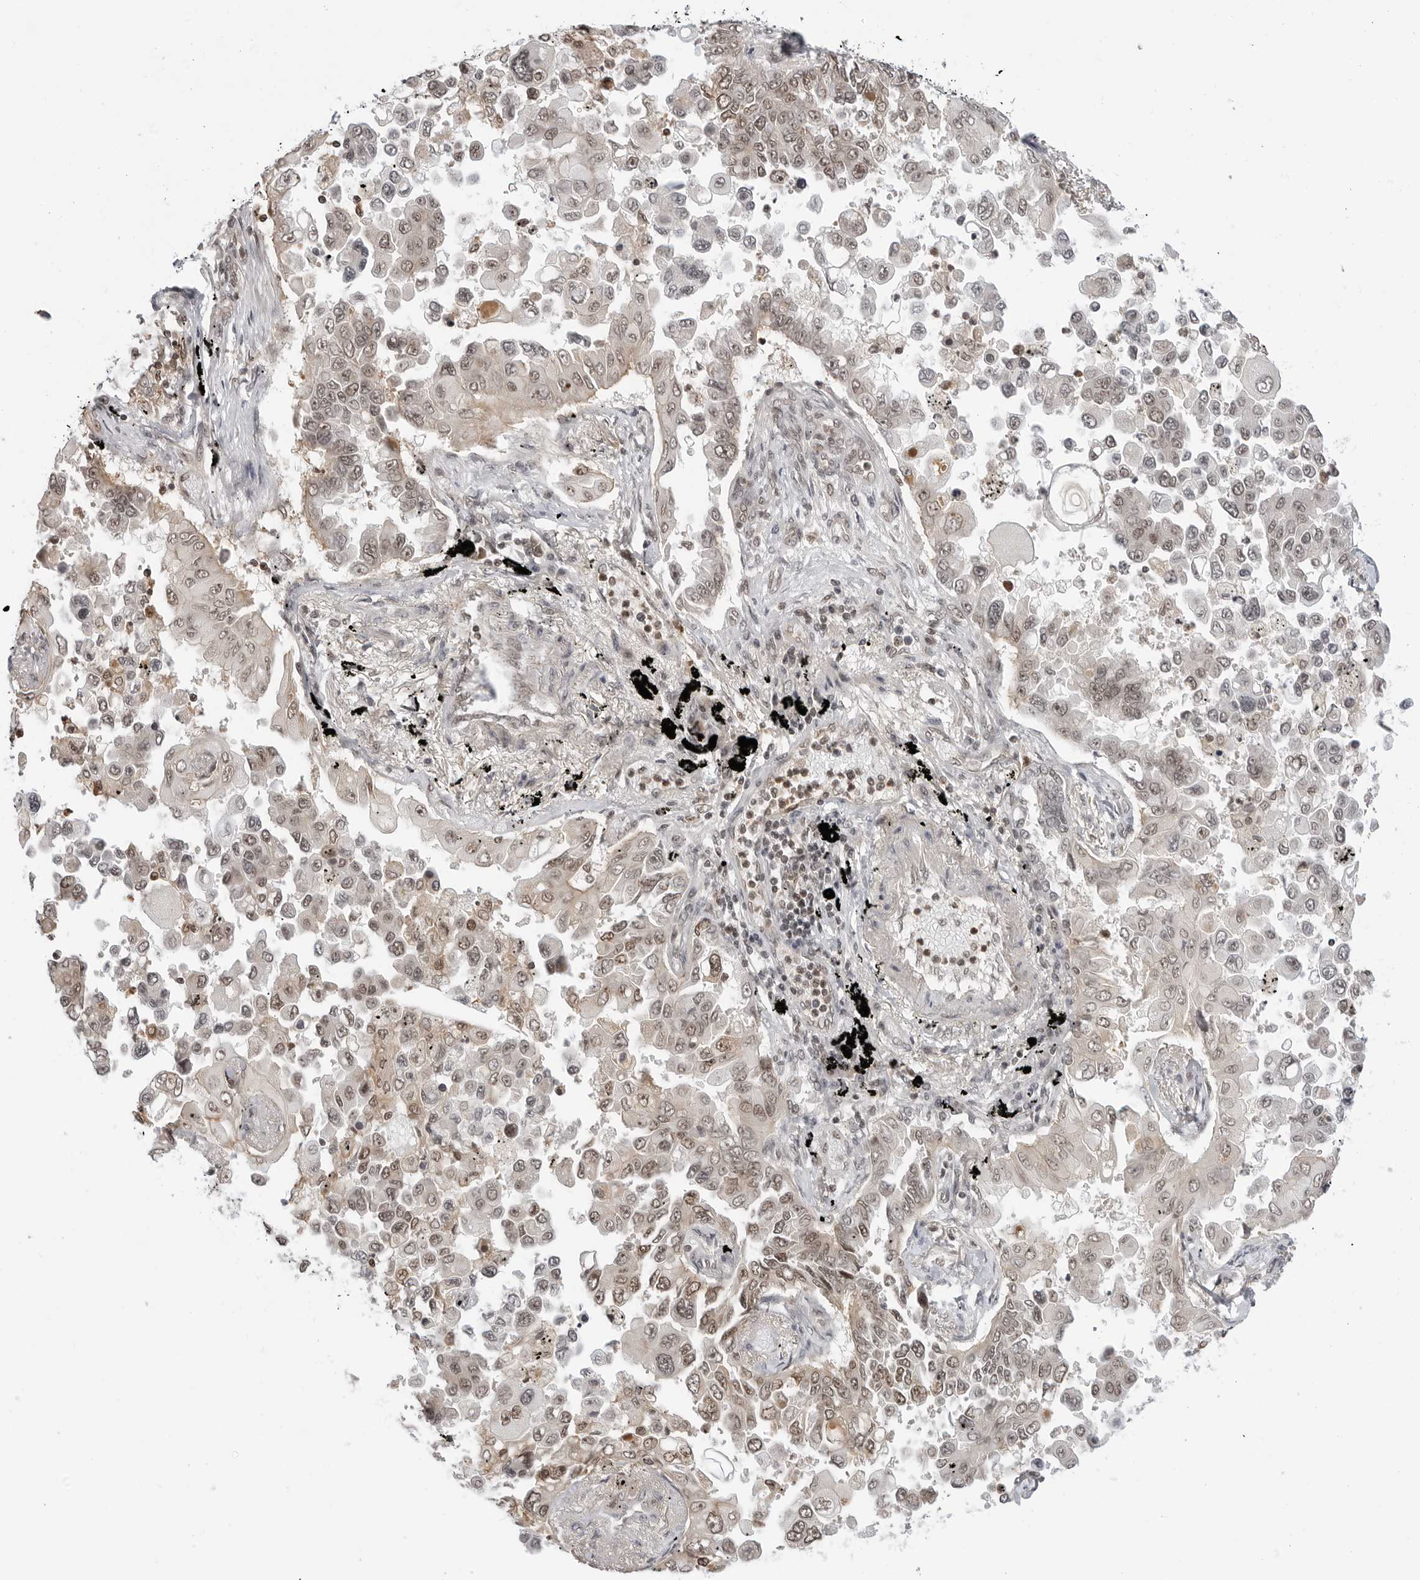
{"staining": {"intensity": "moderate", "quantity": ">75%", "location": "nuclear"}, "tissue": "lung cancer", "cell_type": "Tumor cells", "image_type": "cancer", "snomed": [{"axis": "morphology", "description": "Adenocarcinoma, NOS"}, {"axis": "topography", "description": "Lung"}], "caption": "Immunohistochemical staining of human adenocarcinoma (lung) displays medium levels of moderate nuclear protein staining in approximately >75% of tumor cells.", "gene": "C8orf33", "patient": {"sex": "female", "age": 67}}